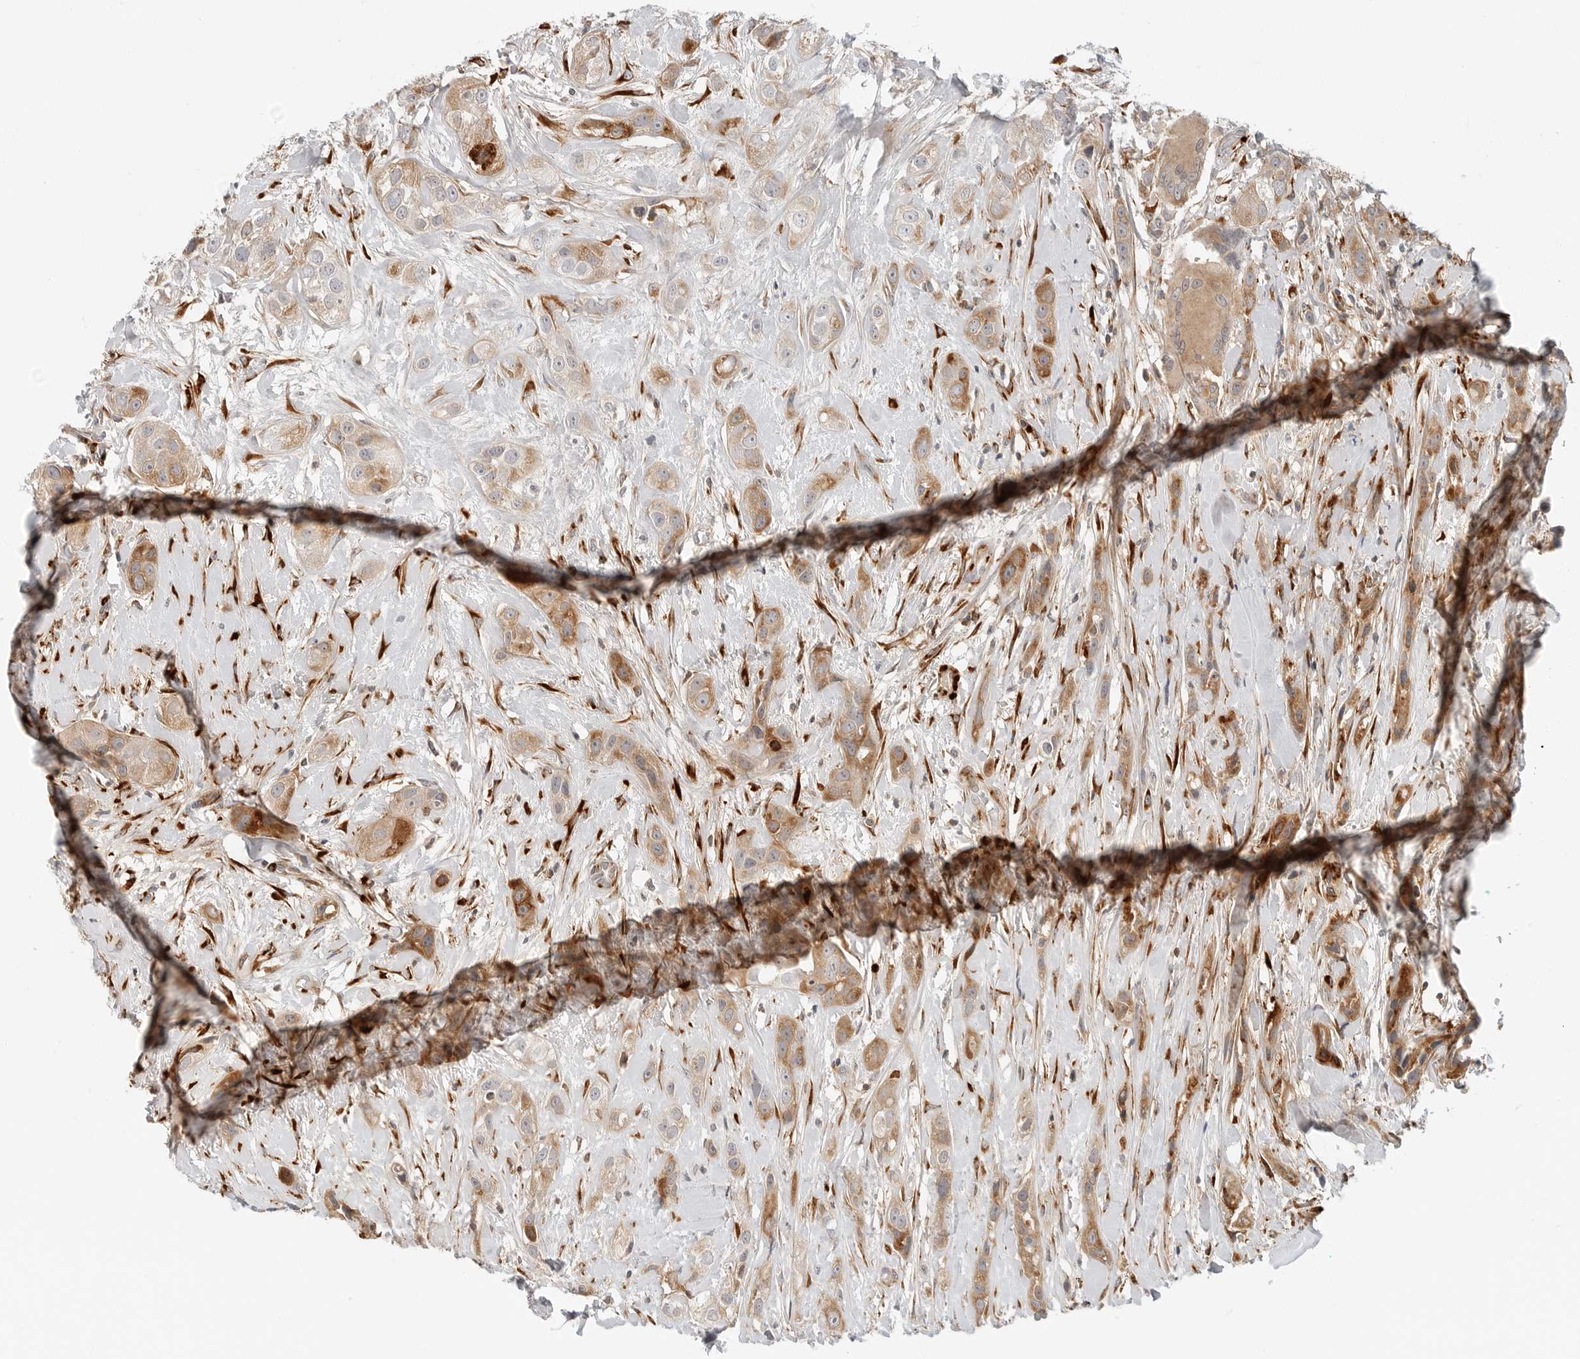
{"staining": {"intensity": "moderate", "quantity": ">75%", "location": "cytoplasmic/membranous"}, "tissue": "head and neck cancer", "cell_type": "Tumor cells", "image_type": "cancer", "snomed": [{"axis": "morphology", "description": "Normal tissue, NOS"}, {"axis": "morphology", "description": "Squamous cell carcinoma, NOS"}, {"axis": "topography", "description": "Skeletal muscle"}, {"axis": "topography", "description": "Head-Neck"}], "caption": "Tumor cells reveal medium levels of moderate cytoplasmic/membranous expression in about >75% of cells in human head and neck cancer.", "gene": "C1QTNF1", "patient": {"sex": "male", "age": 51}}